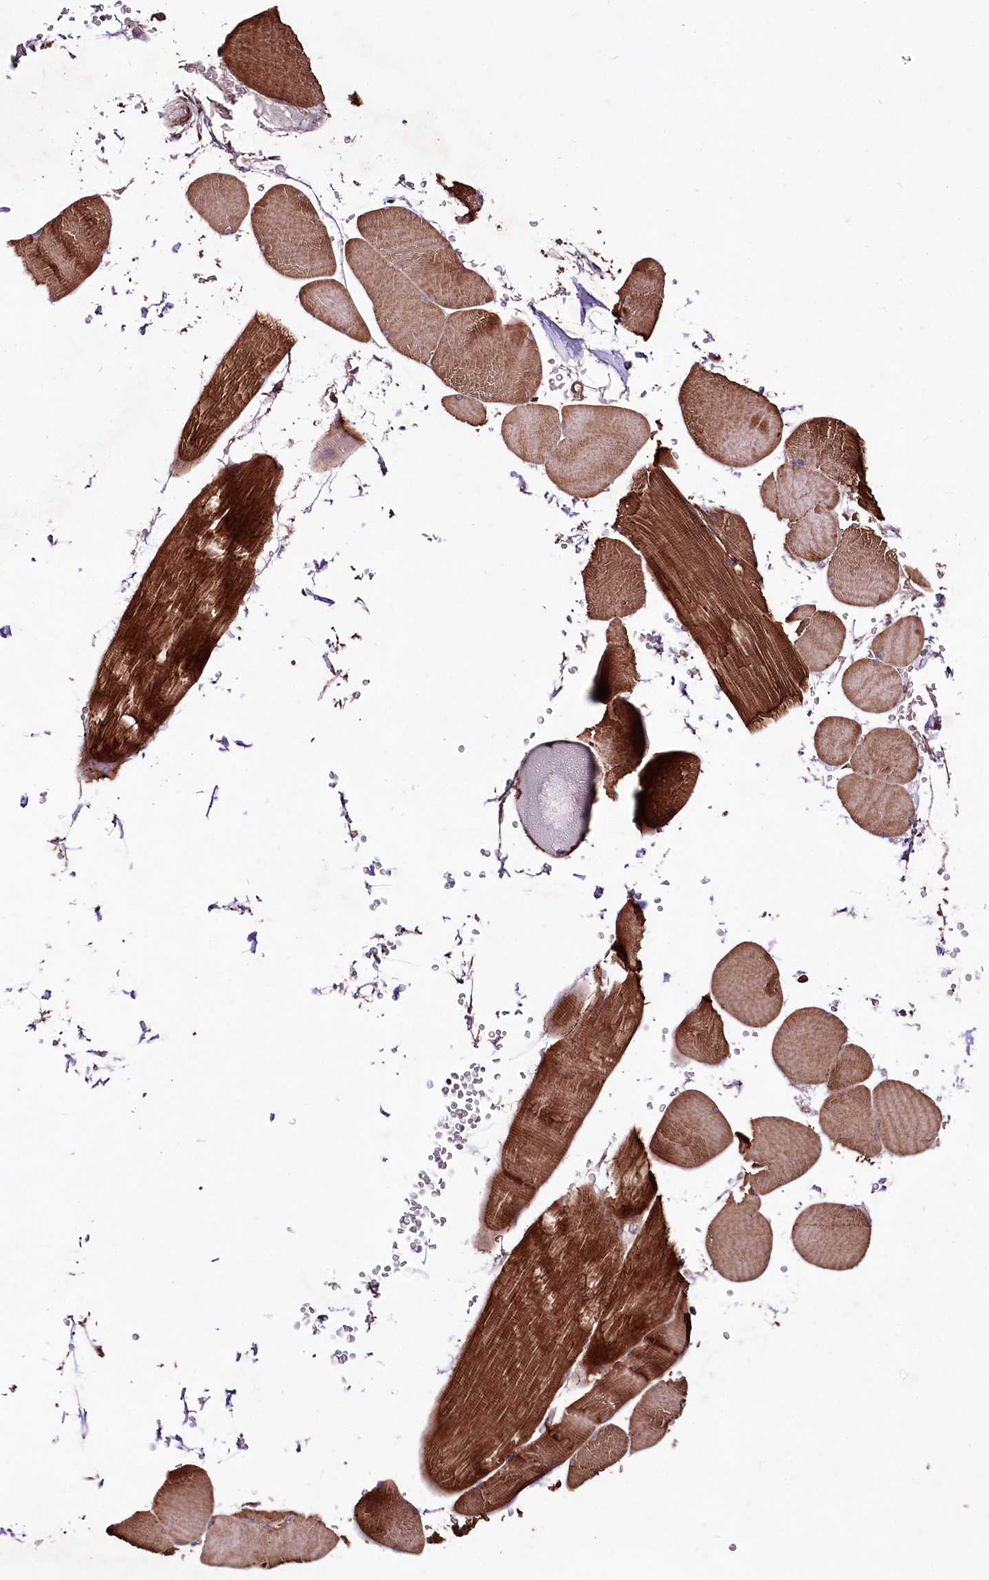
{"staining": {"intensity": "strong", "quantity": ">75%", "location": "cytoplasmic/membranous"}, "tissue": "skeletal muscle", "cell_type": "Myocytes", "image_type": "normal", "snomed": [{"axis": "morphology", "description": "Normal tissue, NOS"}, {"axis": "topography", "description": "Skeletal muscle"}, {"axis": "topography", "description": "Head-Neck"}], "caption": "The image exhibits immunohistochemical staining of unremarkable skeletal muscle. There is strong cytoplasmic/membranous staining is seen in approximately >75% of myocytes. (IHC, brightfield microscopy, high magnification).", "gene": "WWC1", "patient": {"sex": "male", "age": 66}}